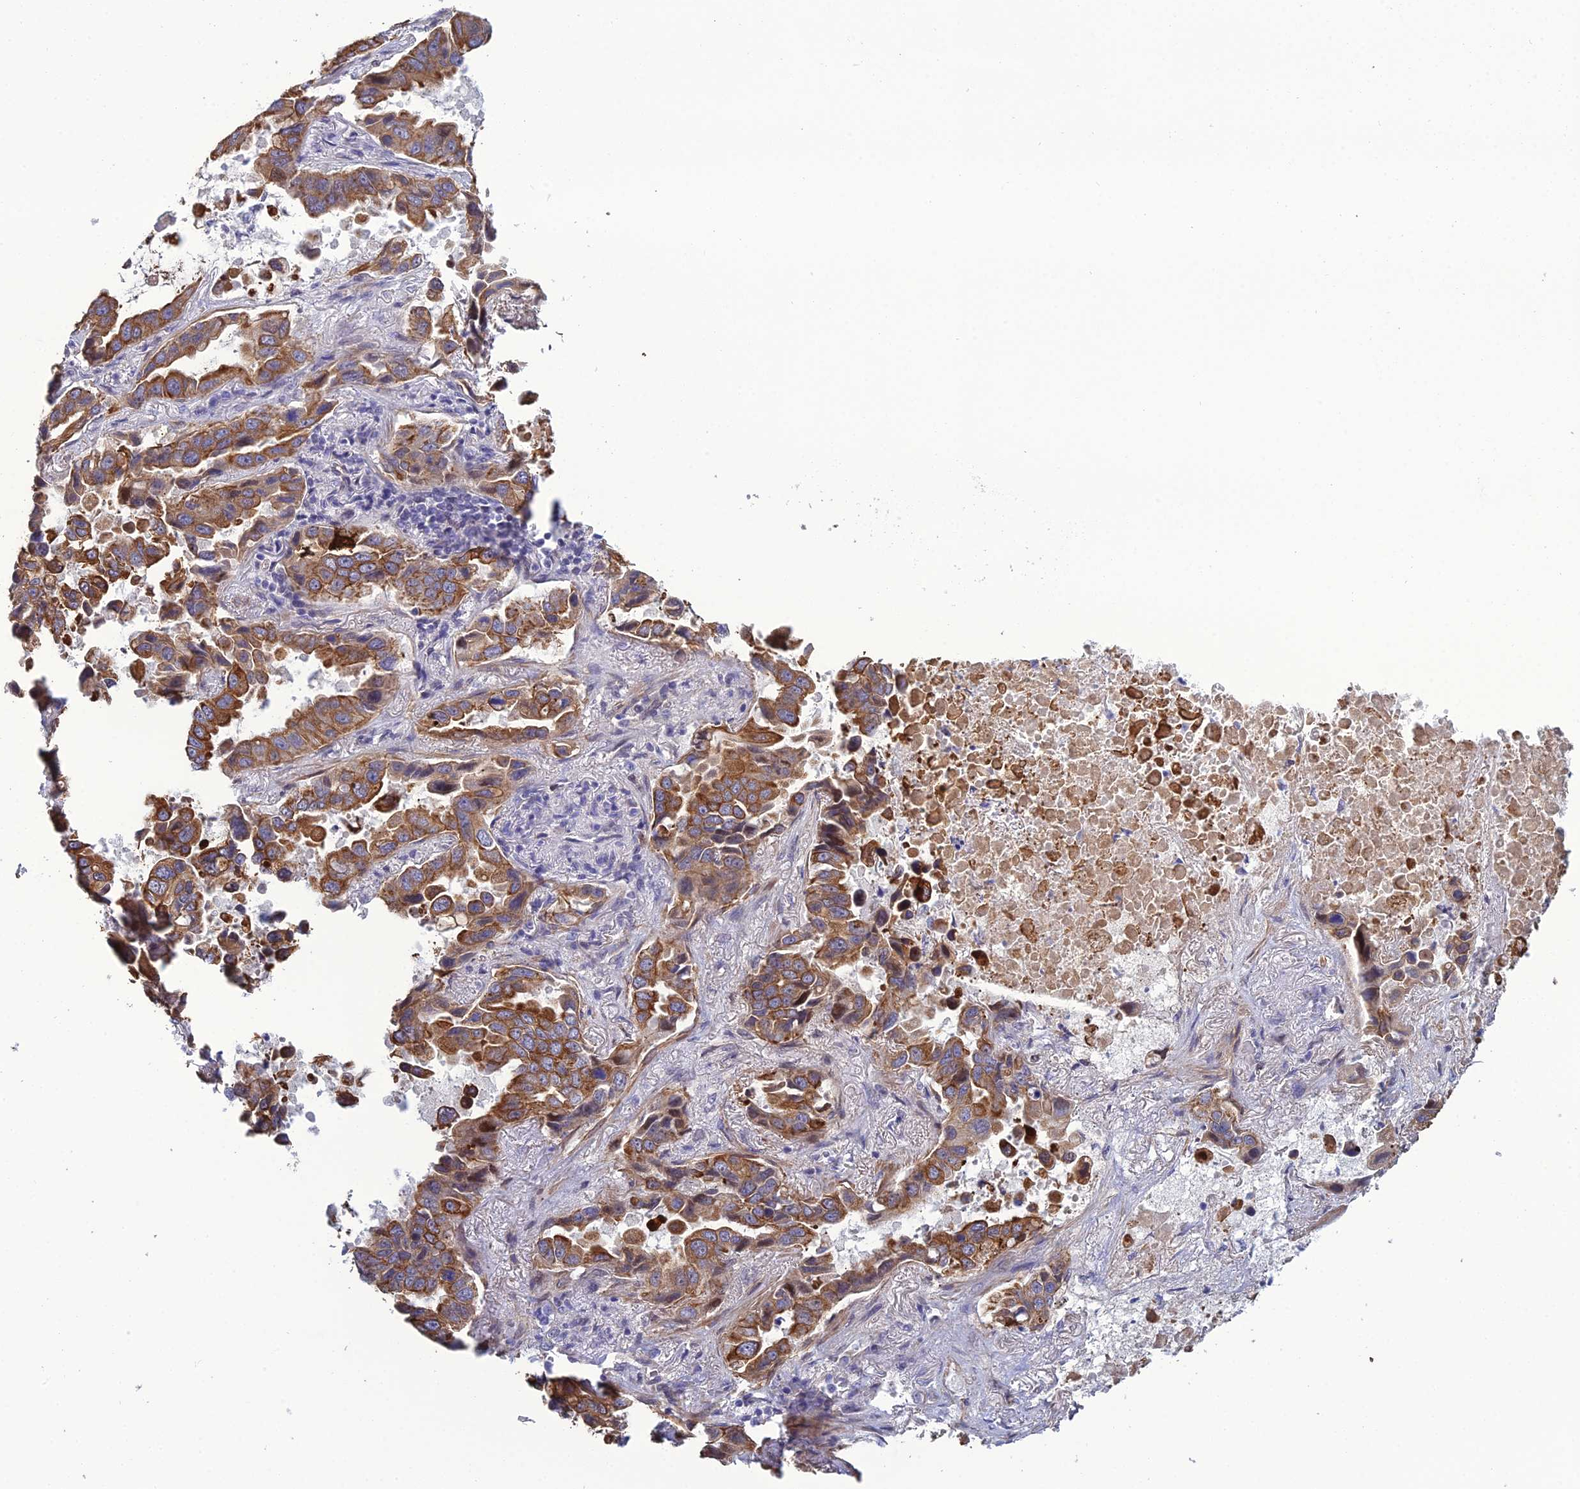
{"staining": {"intensity": "moderate", "quantity": ">75%", "location": "cytoplasmic/membranous"}, "tissue": "lung cancer", "cell_type": "Tumor cells", "image_type": "cancer", "snomed": [{"axis": "morphology", "description": "Adenocarcinoma, NOS"}, {"axis": "topography", "description": "Lung"}], "caption": "This is an image of immunohistochemistry (IHC) staining of lung adenocarcinoma, which shows moderate positivity in the cytoplasmic/membranous of tumor cells.", "gene": "LZTS2", "patient": {"sex": "male", "age": 64}}